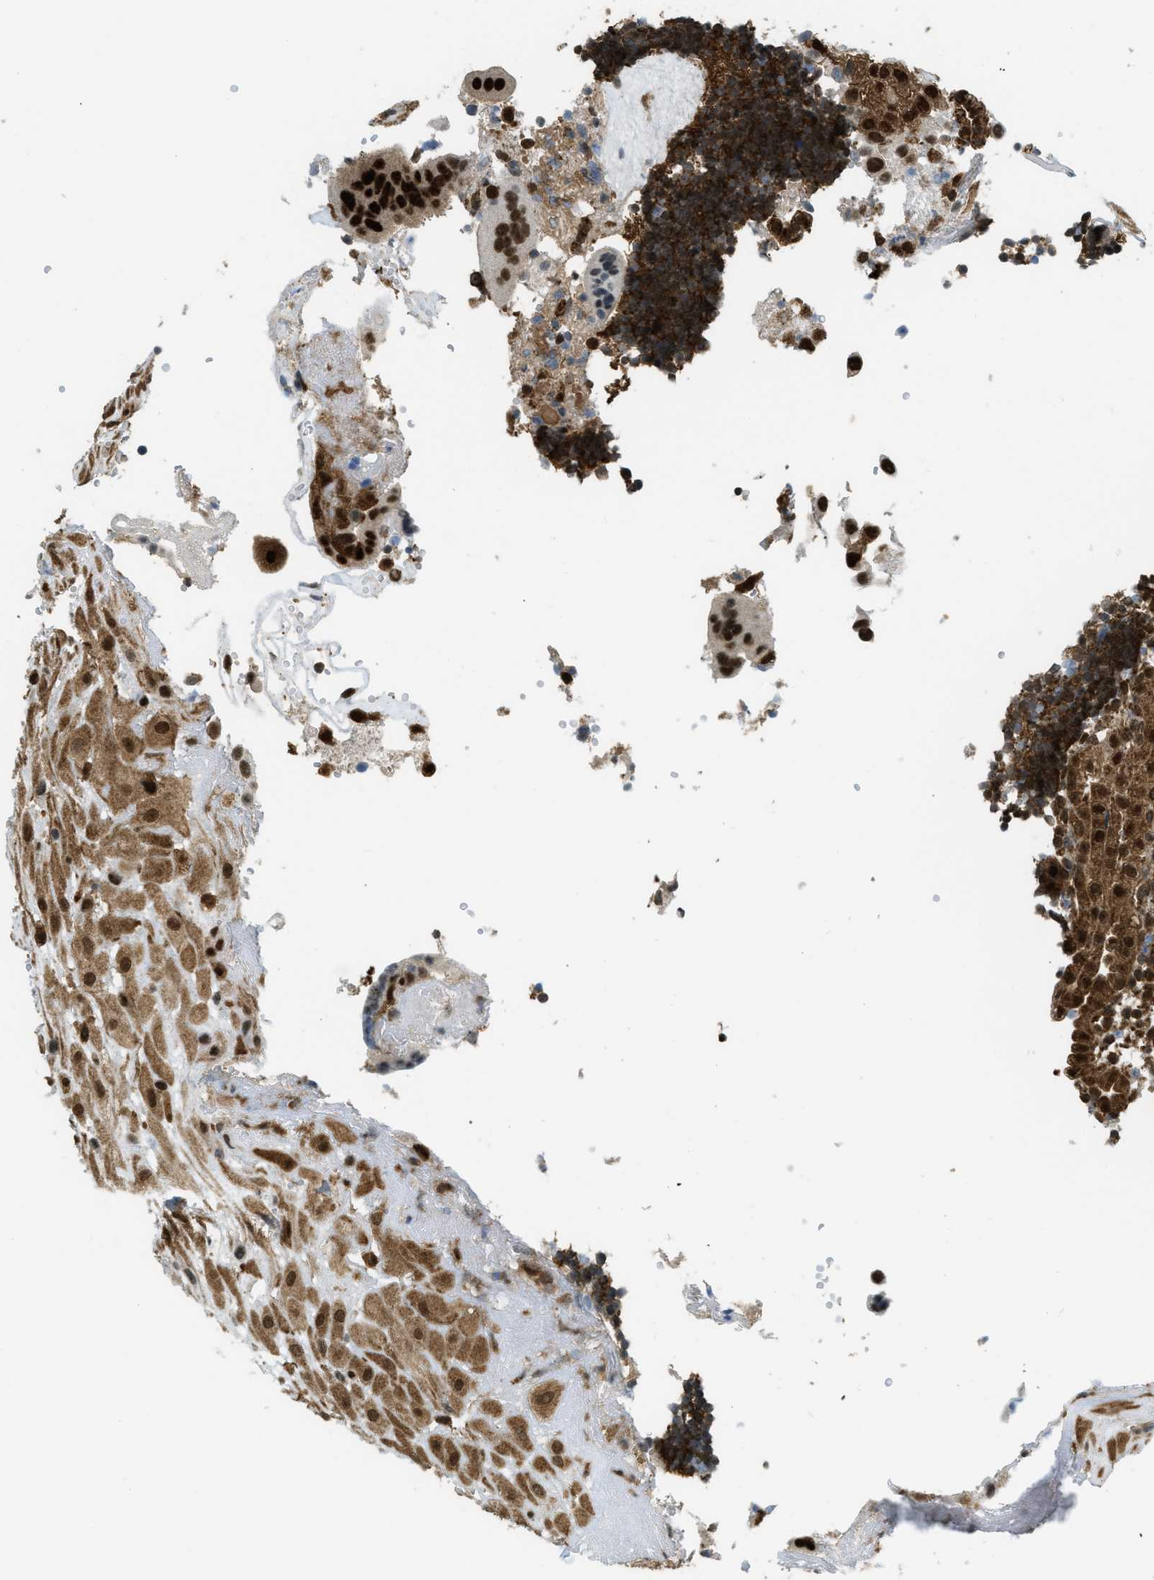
{"staining": {"intensity": "strong", "quantity": ">75%", "location": "cytoplasmic/membranous,nuclear"}, "tissue": "placenta", "cell_type": "Decidual cells", "image_type": "normal", "snomed": [{"axis": "morphology", "description": "Normal tissue, NOS"}, {"axis": "topography", "description": "Placenta"}], "caption": "IHC photomicrograph of unremarkable human placenta stained for a protein (brown), which reveals high levels of strong cytoplasmic/membranous,nuclear positivity in approximately >75% of decidual cells.", "gene": "TNPO1", "patient": {"sex": "female", "age": 18}}